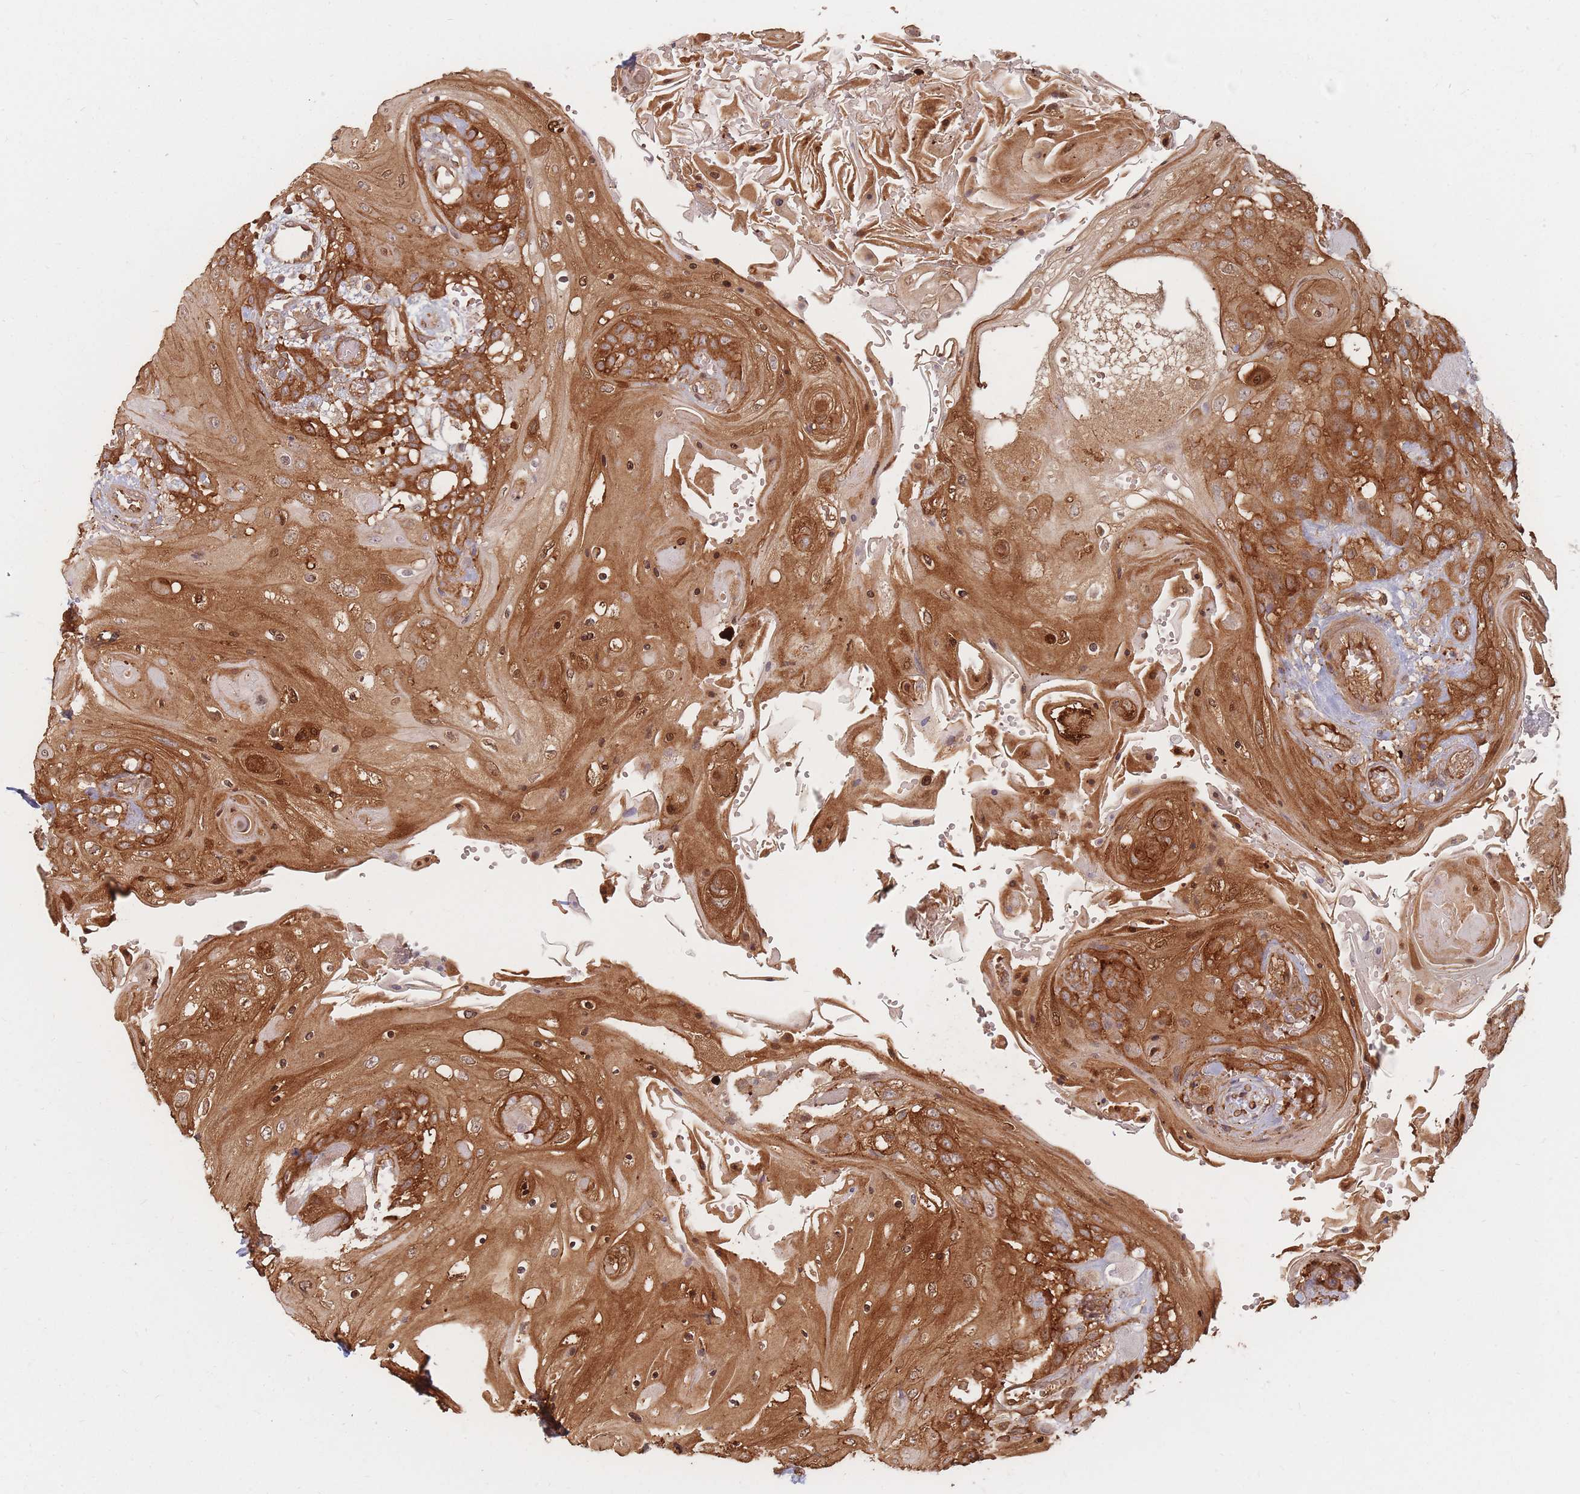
{"staining": {"intensity": "strong", "quantity": ">75%", "location": "cytoplasmic/membranous,nuclear"}, "tissue": "head and neck cancer", "cell_type": "Tumor cells", "image_type": "cancer", "snomed": [{"axis": "morphology", "description": "Squamous cell carcinoma, NOS"}, {"axis": "topography", "description": "Head-Neck"}], "caption": "Head and neck cancer (squamous cell carcinoma) stained for a protein shows strong cytoplasmic/membranous and nuclear positivity in tumor cells.", "gene": "PLS3", "patient": {"sex": "female", "age": 43}}